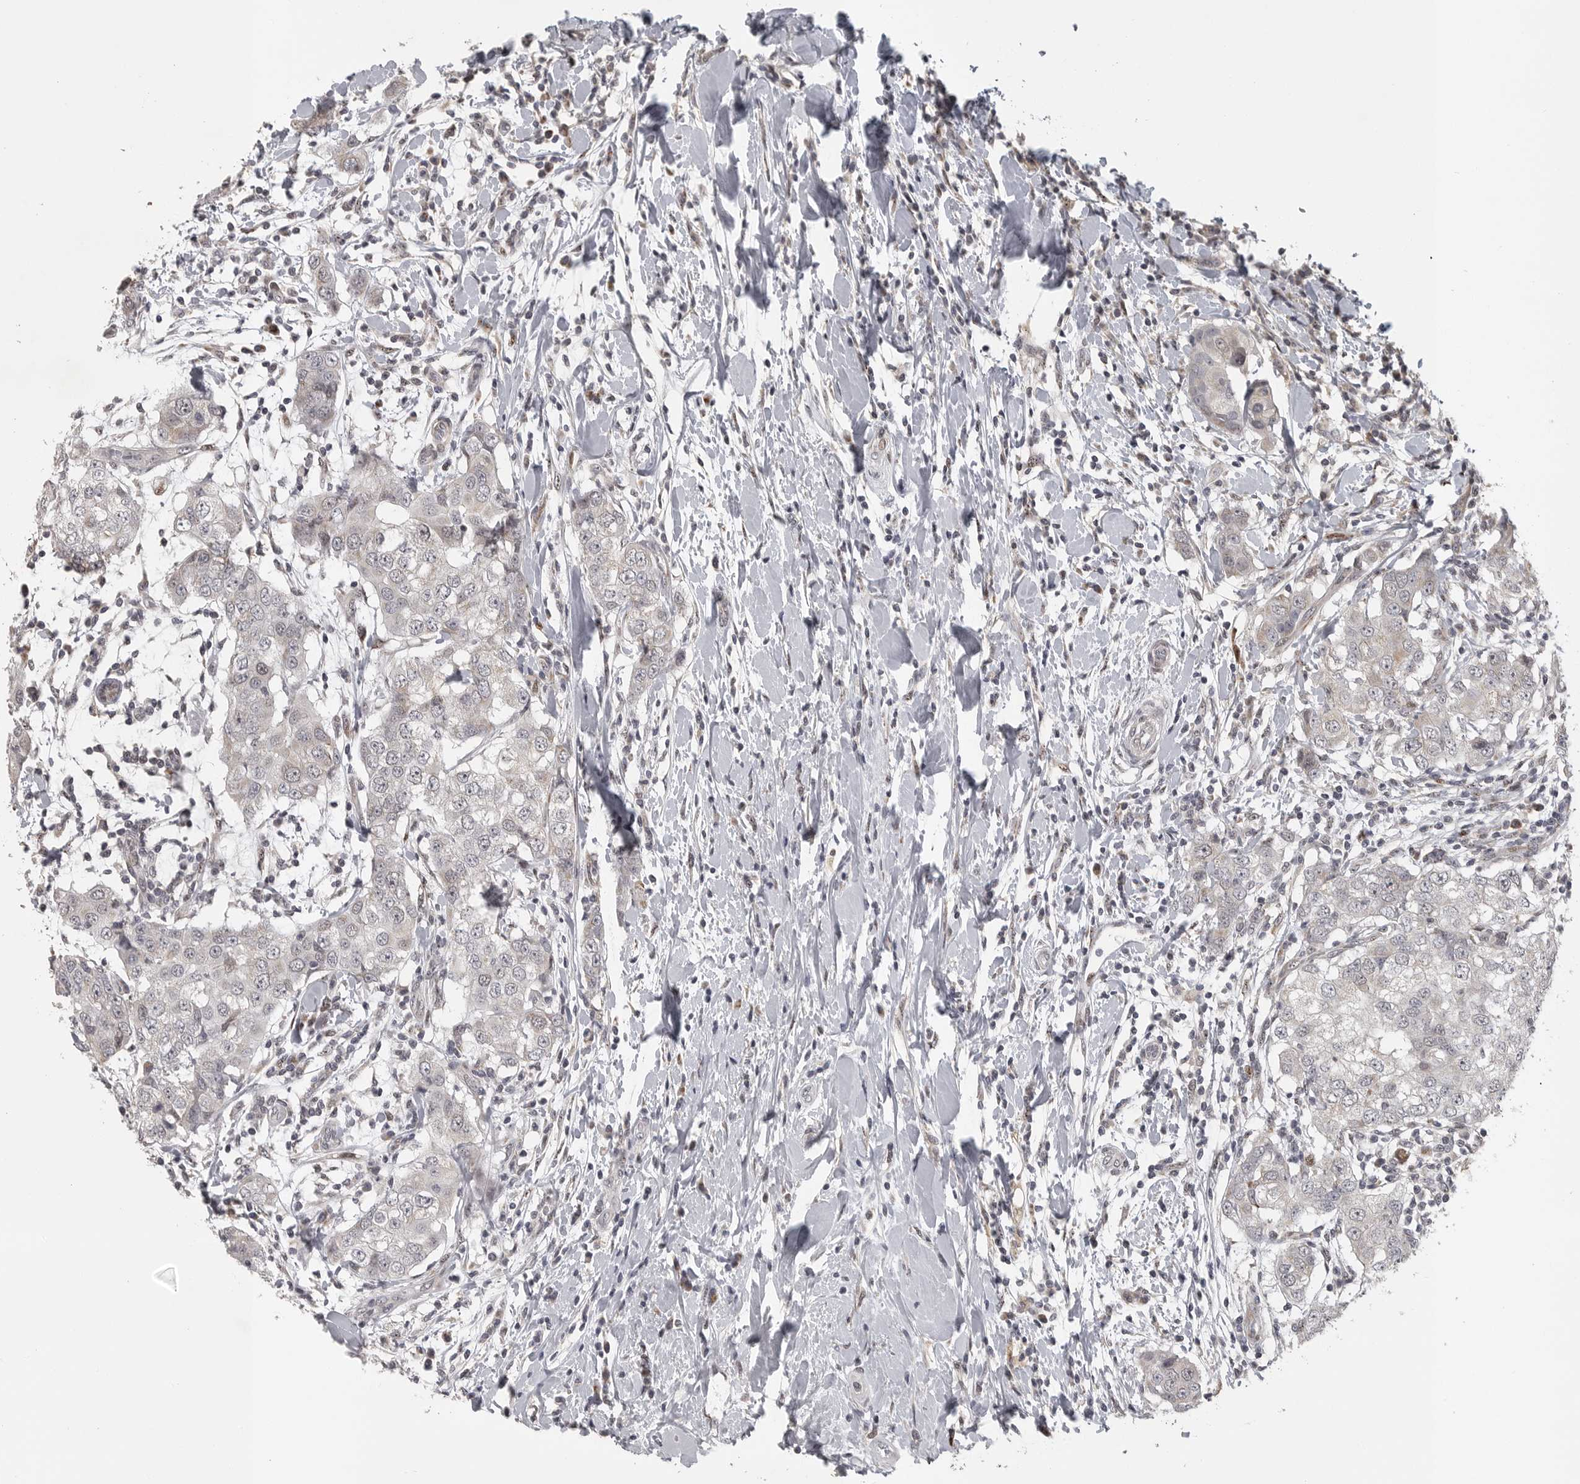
{"staining": {"intensity": "negative", "quantity": "none", "location": "none"}, "tissue": "breast cancer", "cell_type": "Tumor cells", "image_type": "cancer", "snomed": [{"axis": "morphology", "description": "Duct carcinoma"}, {"axis": "topography", "description": "Breast"}], "caption": "IHC histopathology image of neoplastic tissue: breast cancer (intraductal carcinoma) stained with DAB (3,3'-diaminobenzidine) reveals no significant protein staining in tumor cells.", "gene": "POLE2", "patient": {"sex": "female", "age": 27}}